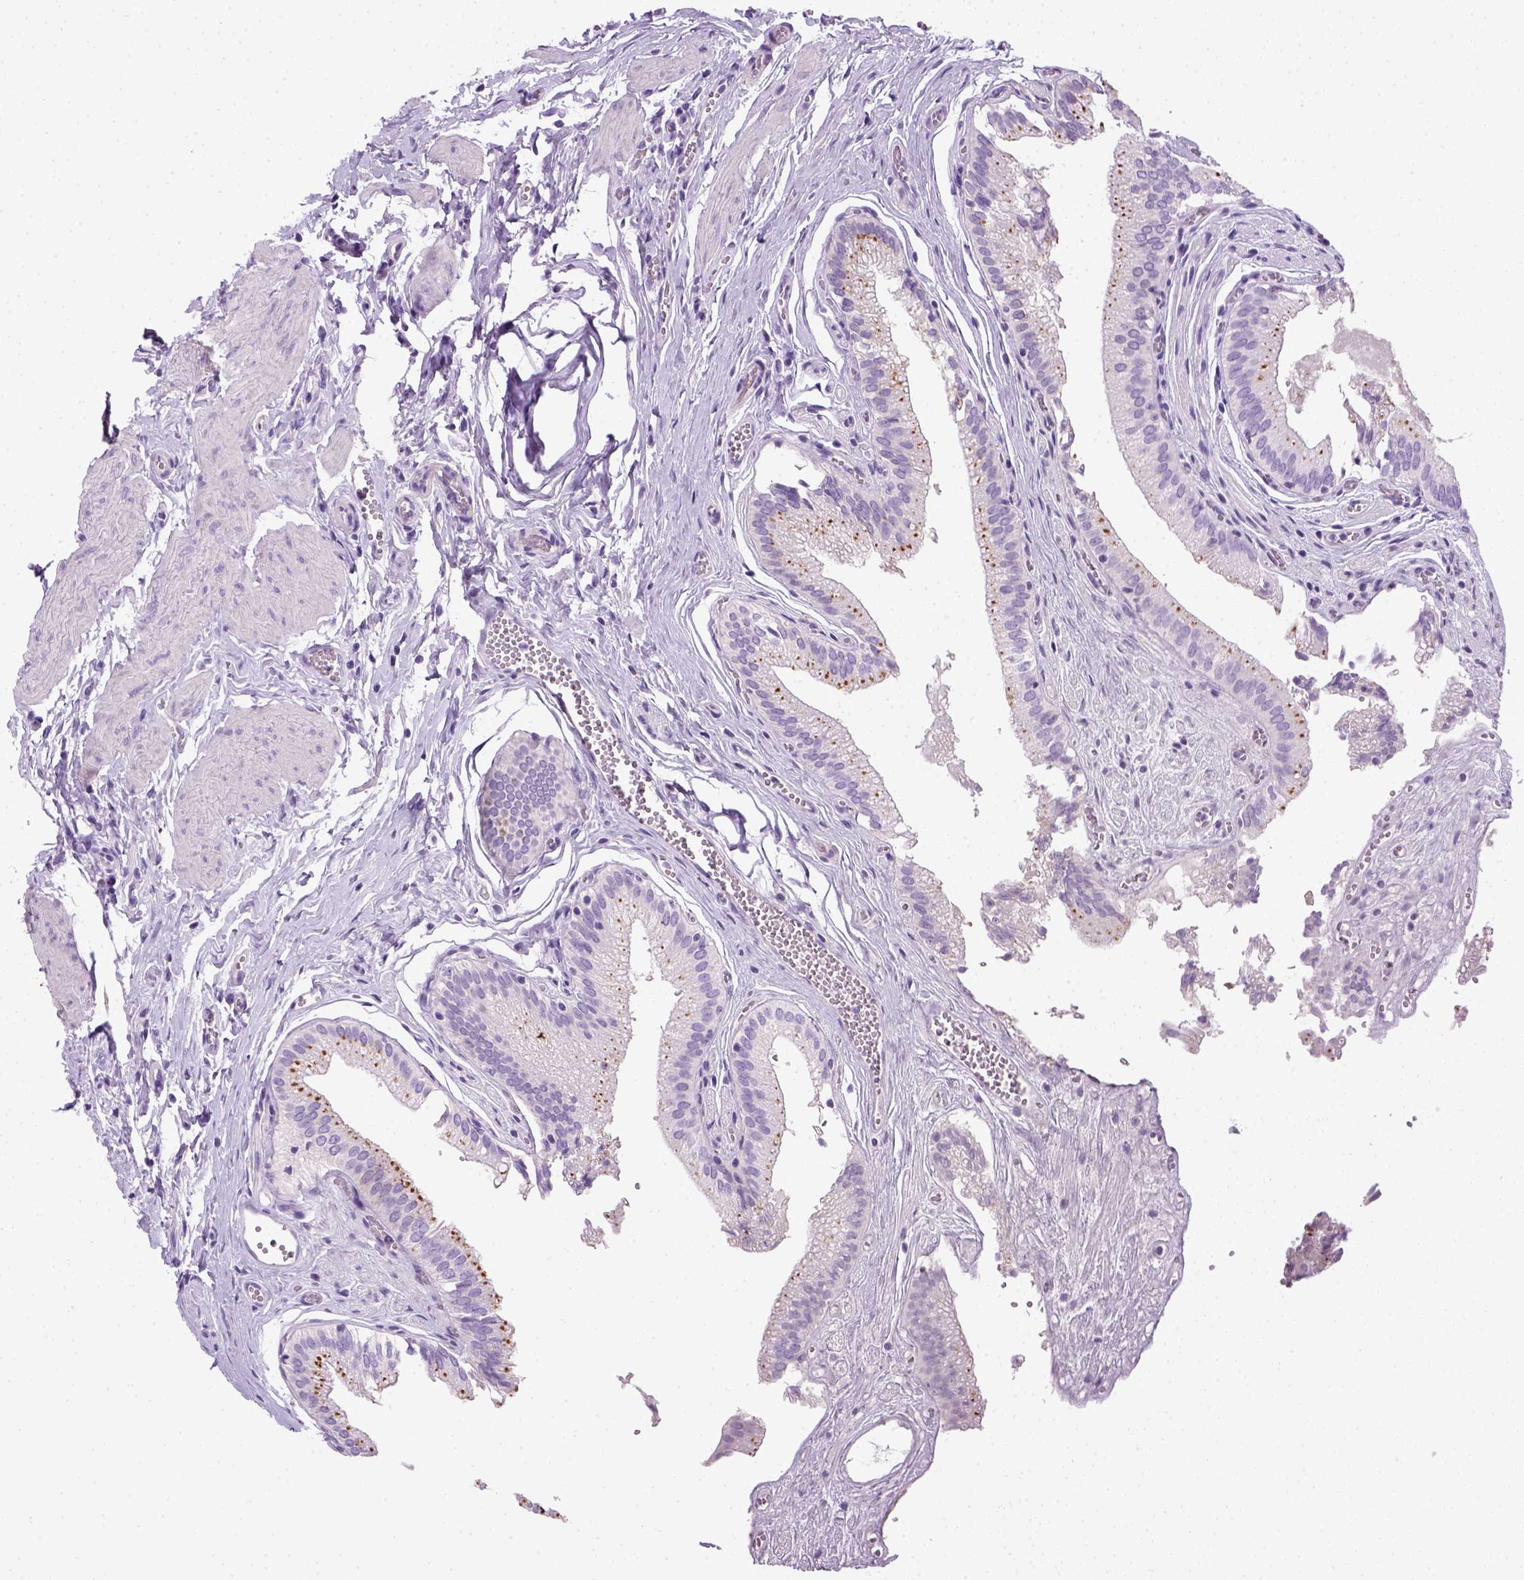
{"staining": {"intensity": "negative", "quantity": "none", "location": "none"}, "tissue": "gallbladder", "cell_type": "Glandular cells", "image_type": "normal", "snomed": [{"axis": "morphology", "description": "Normal tissue, NOS"}, {"axis": "topography", "description": "Gallbladder"}, {"axis": "topography", "description": "Peripheral nerve tissue"}], "caption": "Glandular cells show no significant protein staining in normal gallbladder. (Brightfield microscopy of DAB immunohistochemistry at high magnification).", "gene": "KRT71", "patient": {"sex": "male", "age": 17}}